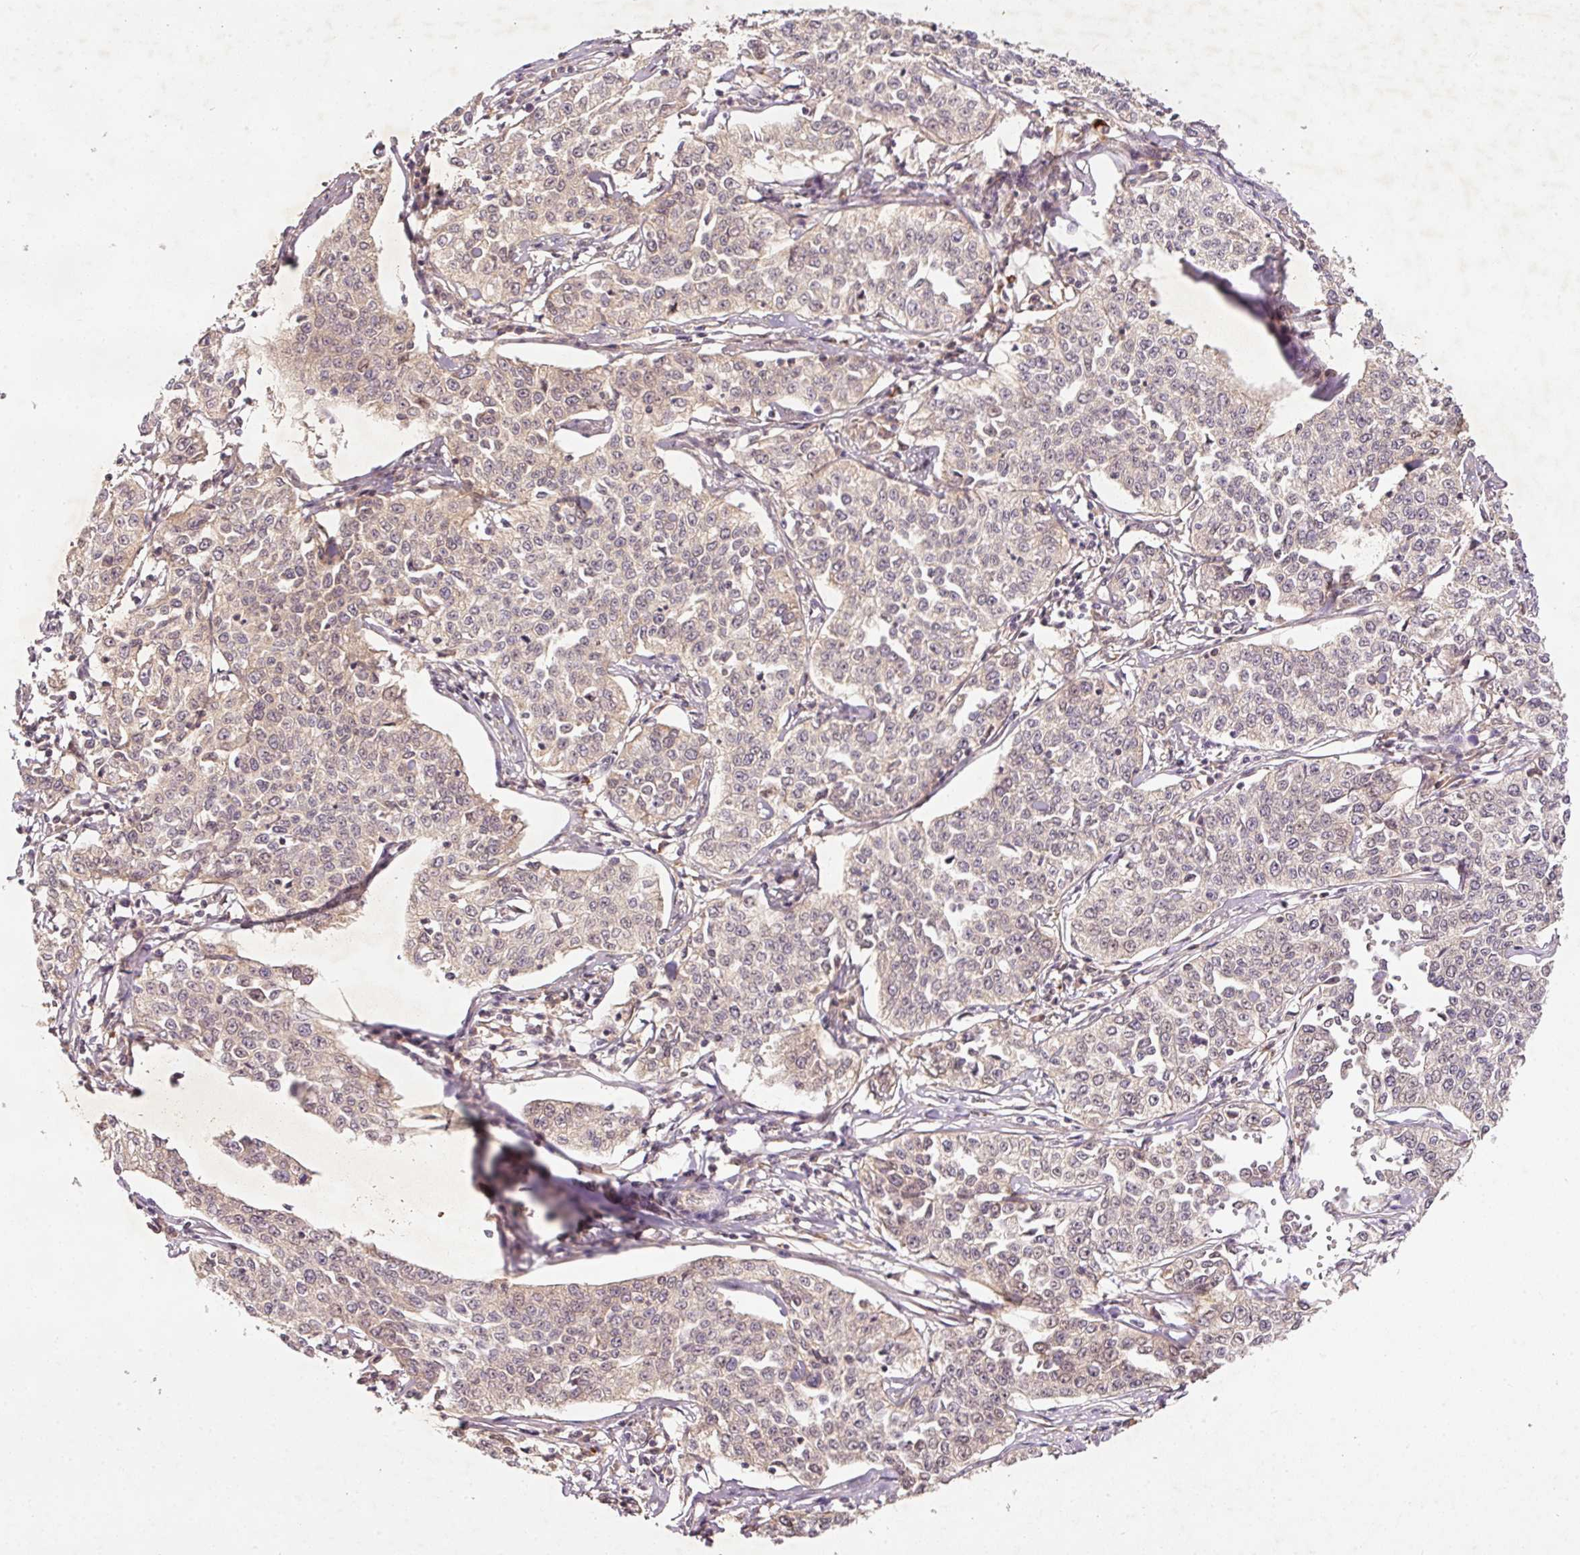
{"staining": {"intensity": "weak", "quantity": "25%-75%", "location": "cytoplasmic/membranous"}, "tissue": "cervical cancer", "cell_type": "Tumor cells", "image_type": "cancer", "snomed": [{"axis": "morphology", "description": "Squamous cell carcinoma, NOS"}, {"axis": "topography", "description": "Cervix"}], "caption": "Human squamous cell carcinoma (cervical) stained with a protein marker reveals weak staining in tumor cells.", "gene": "PCDHB1", "patient": {"sex": "female", "age": 35}}